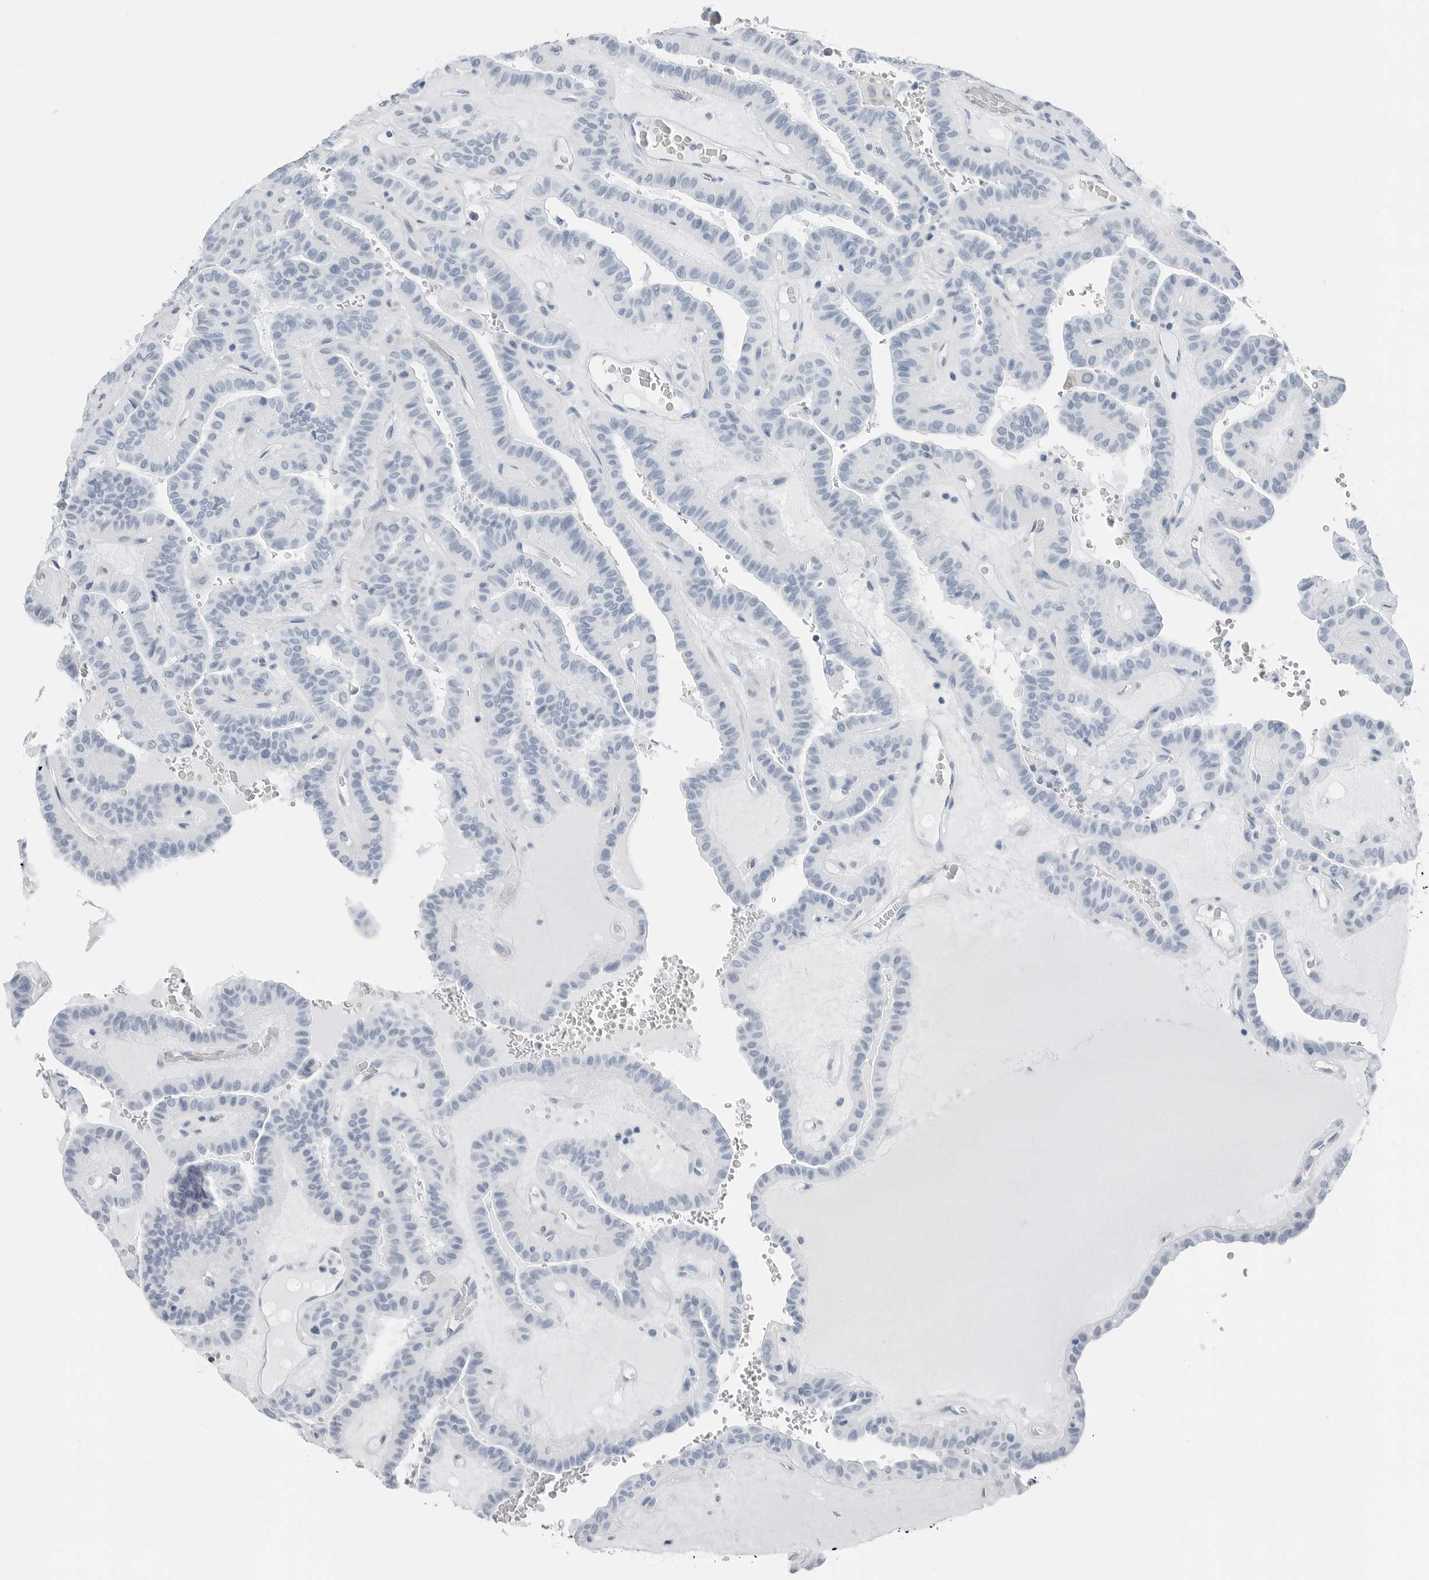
{"staining": {"intensity": "negative", "quantity": "none", "location": "none"}, "tissue": "thyroid cancer", "cell_type": "Tumor cells", "image_type": "cancer", "snomed": [{"axis": "morphology", "description": "Papillary adenocarcinoma, NOS"}, {"axis": "topography", "description": "Thyroid gland"}], "caption": "Image shows no protein positivity in tumor cells of thyroid cancer (papillary adenocarcinoma) tissue.", "gene": "SLPI", "patient": {"sex": "male", "age": 77}}